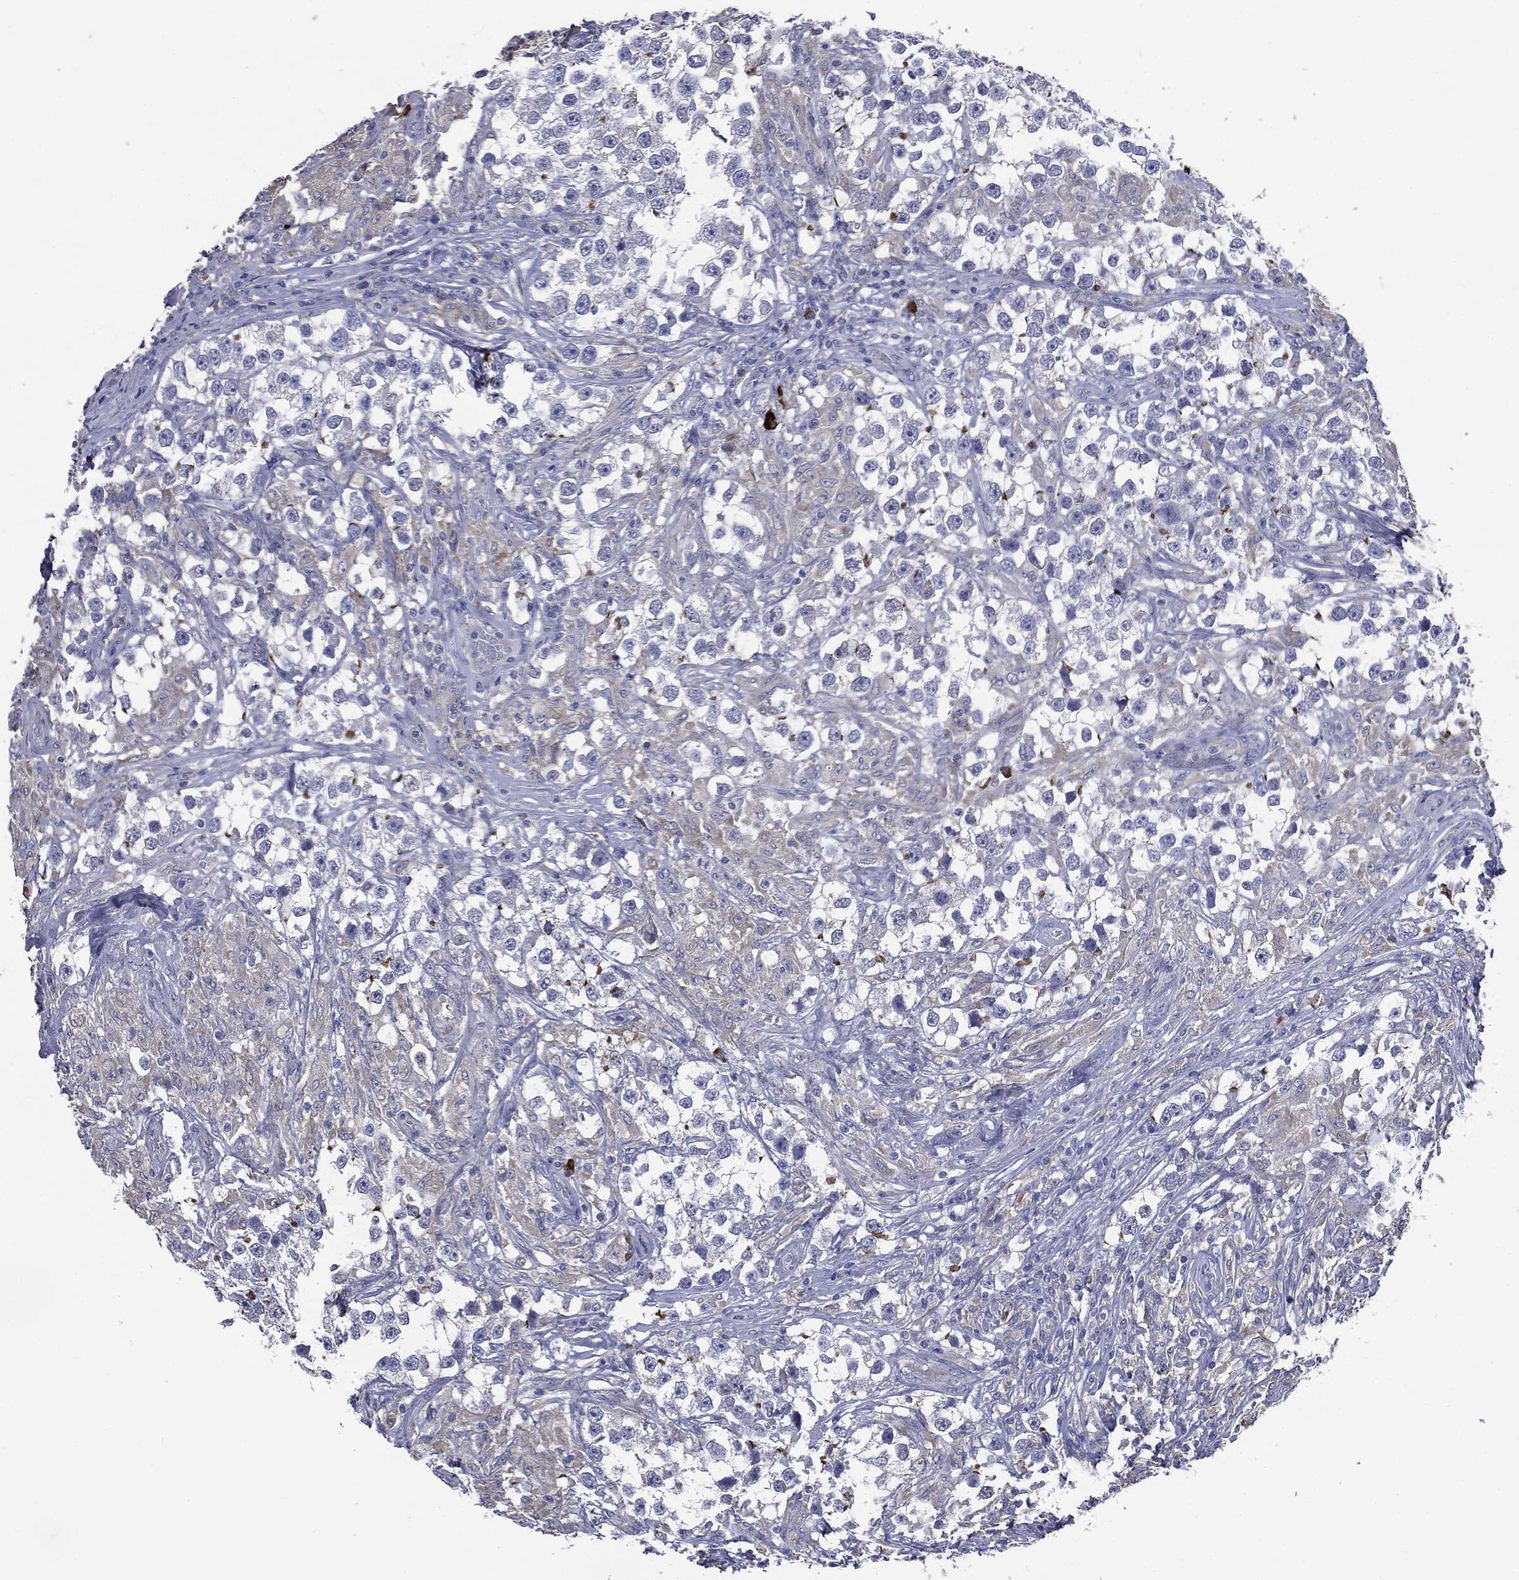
{"staining": {"intensity": "weak", "quantity": "25%-75%", "location": "cytoplasmic/membranous"}, "tissue": "testis cancer", "cell_type": "Tumor cells", "image_type": "cancer", "snomed": [{"axis": "morphology", "description": "Seminoma, NOS"}, {"axis": "topography", "description": "Testis"}], "caption": "The histopathology image demonstrates staining of testis cancer (seminoma), revealing weak cytoplasmic/membranous protein staining (brown color) within tumor cells.", "gene": "PTGS2", "patient": {"sex": "male", "age": 46}}